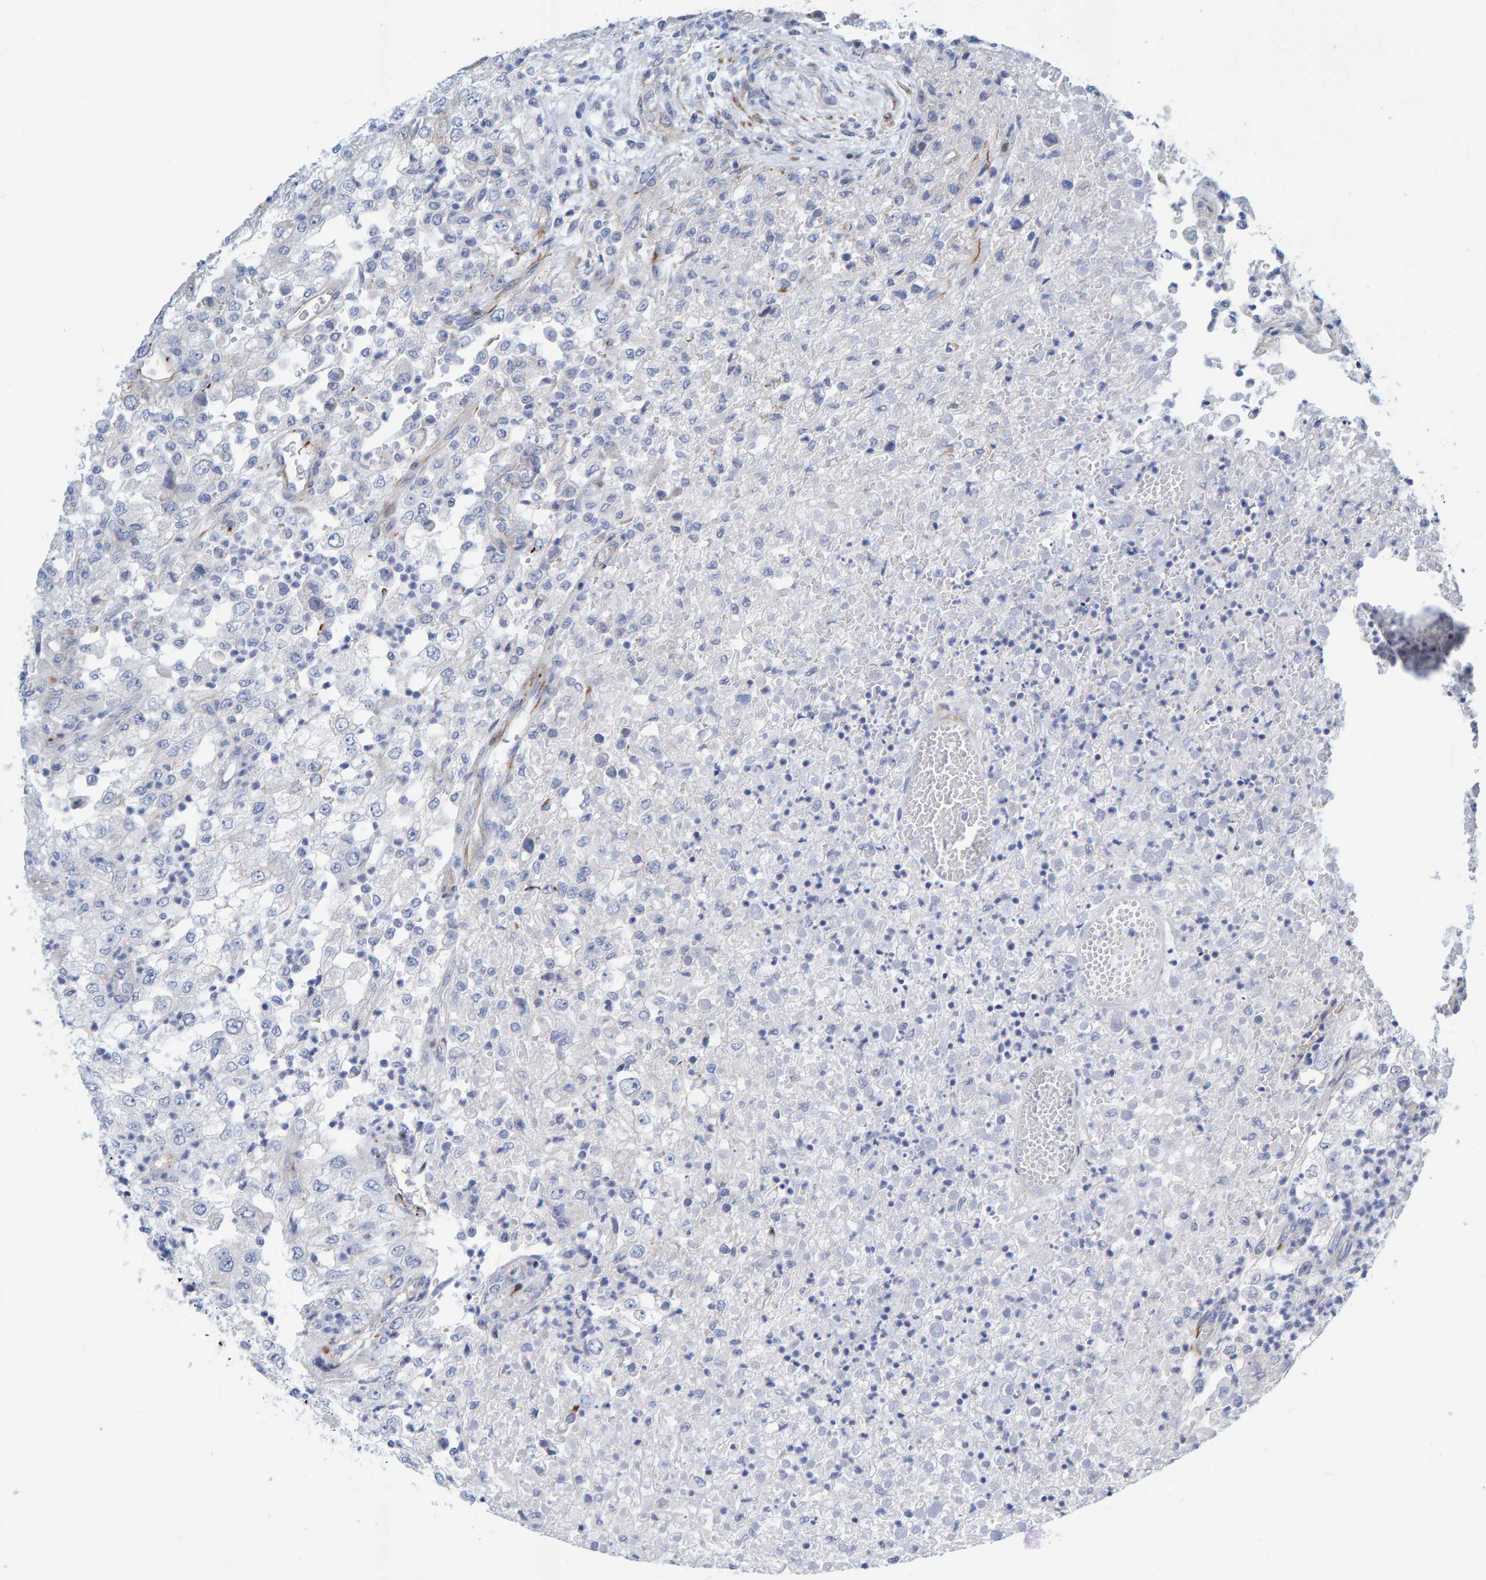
{"staining": {"intensity": "negative", "quantity": "none", "location": "none"}, "tissue": "renal cancer", "cell_type": "Tumor cells", "image_type": "cancer", "snomed": [{"axis": "morphology", "description": "Adenocarcinoma, NOS"}, {"axis": "topography", "description": "Kidney"}], "caption": "The histopathology image shows no staining of tumor cells in adenocarcinoma (renal).", "gene": "POLG2", "patient": {"sex": "female", "age": 54}}